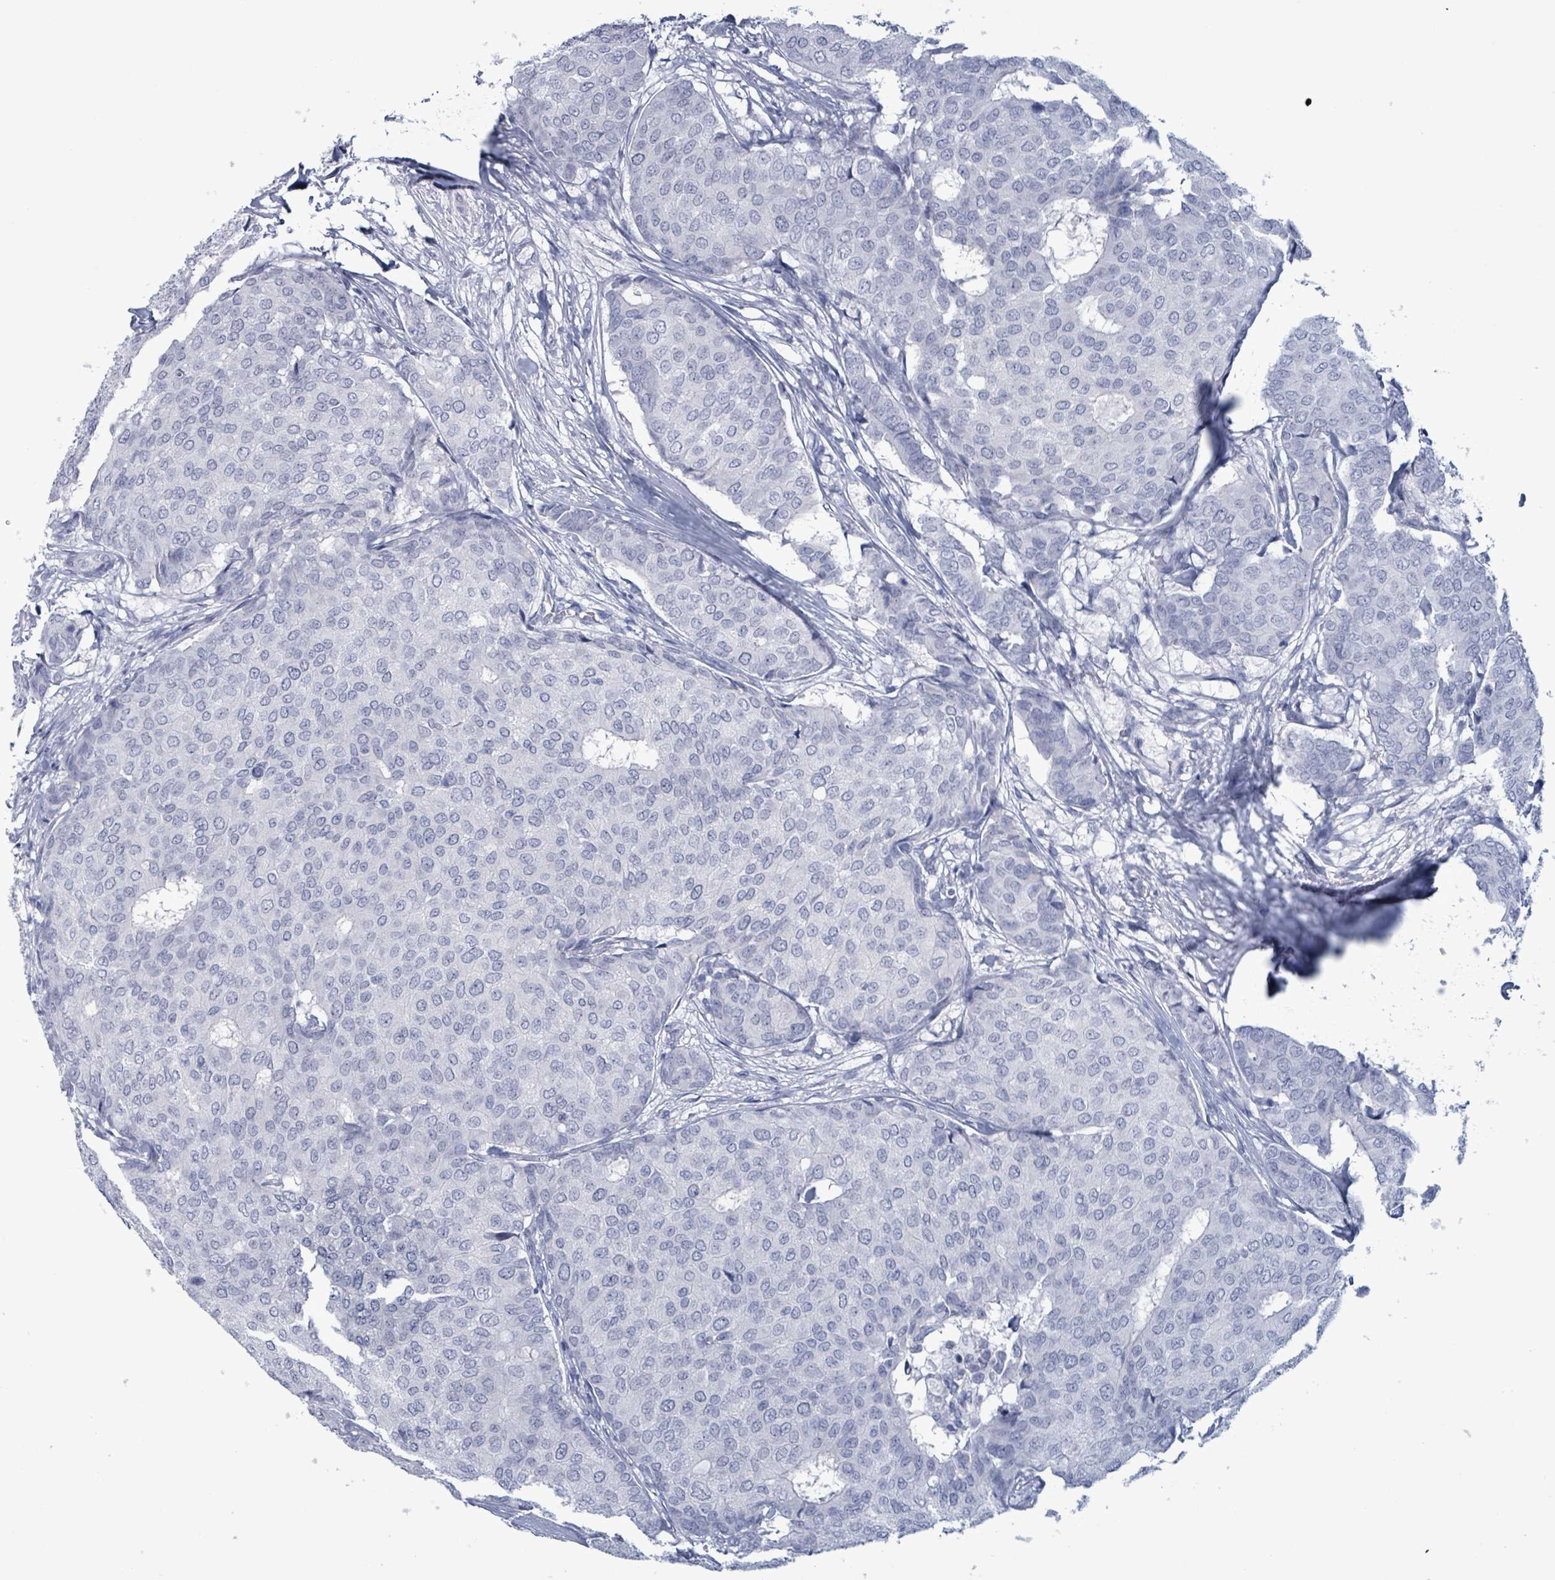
{"staining": {"intensity": "negative", "quantity": "none", "location": "none"}, "tissue": "breast cancer", "cell_type": "Tumor cells", "image_type": "cancer", "snomed": [{"axis": "morphology", "description": "Duct carcinoma"}, {"axis": "topography", "description": "Breast"}], "caption": "Protein analysis of infiltrating ductal carcinoma (breast) reveals no significant positivity in tumor cells.", "gene": "ZNF771", "patient": {"sex": "female", "age": 75}}